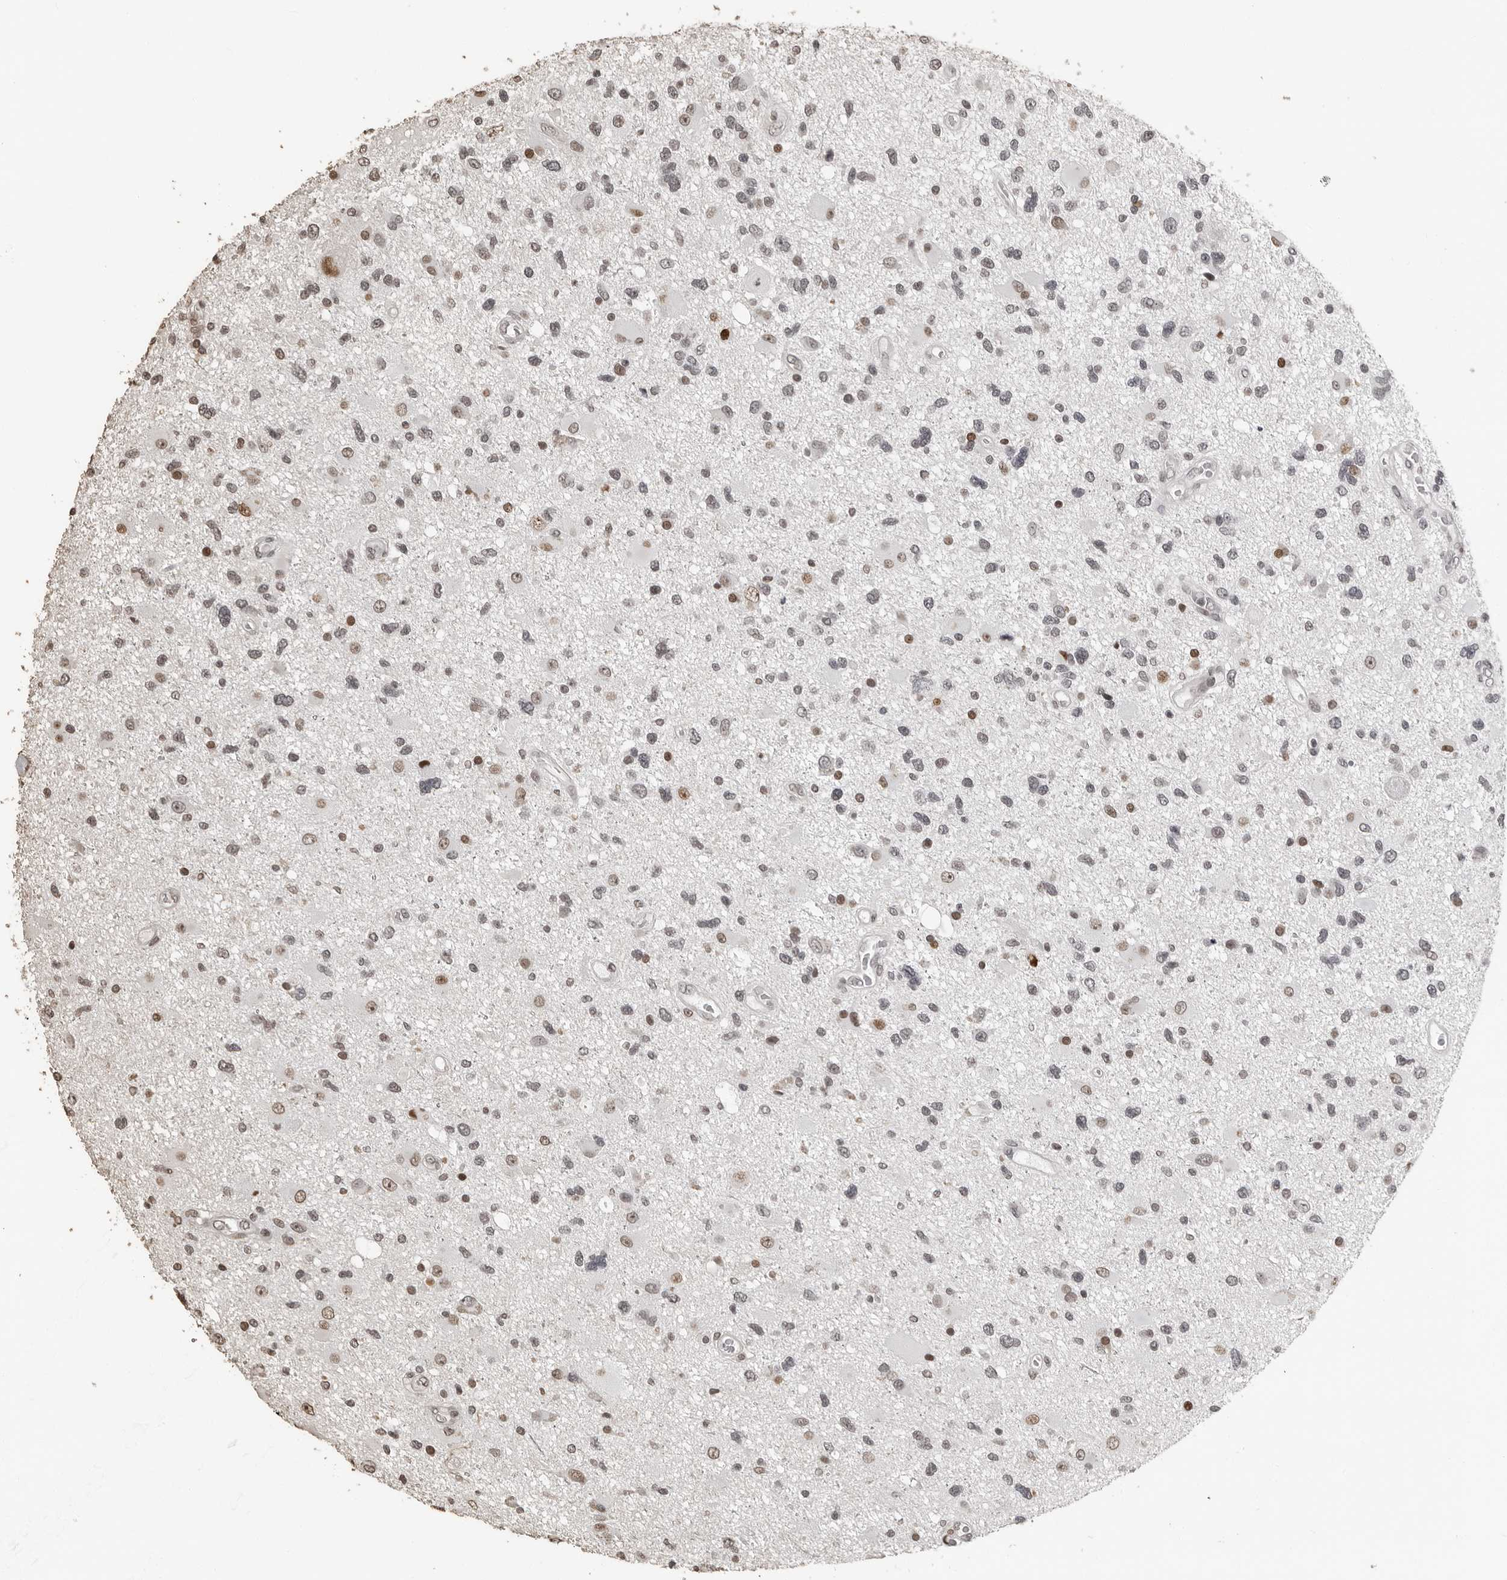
{"staining": {"intensity": "weak", "quantity": "<25%", "location": "nuclear"}, "tissue": "glioma", "cell_type": "Tumor cells", "image_type": "cancer", "snomed": [{"axis": "morphology", "description": "Glioma, malignant, High grade"}, {"axis": "topography", "description": "Brain"}], "caption": "Glioma stained for a protein using immunohistochemistry exhibits no staining tumor cells.", "gene": "ORC1", "patient": {"sex": "male", "age": 33}}